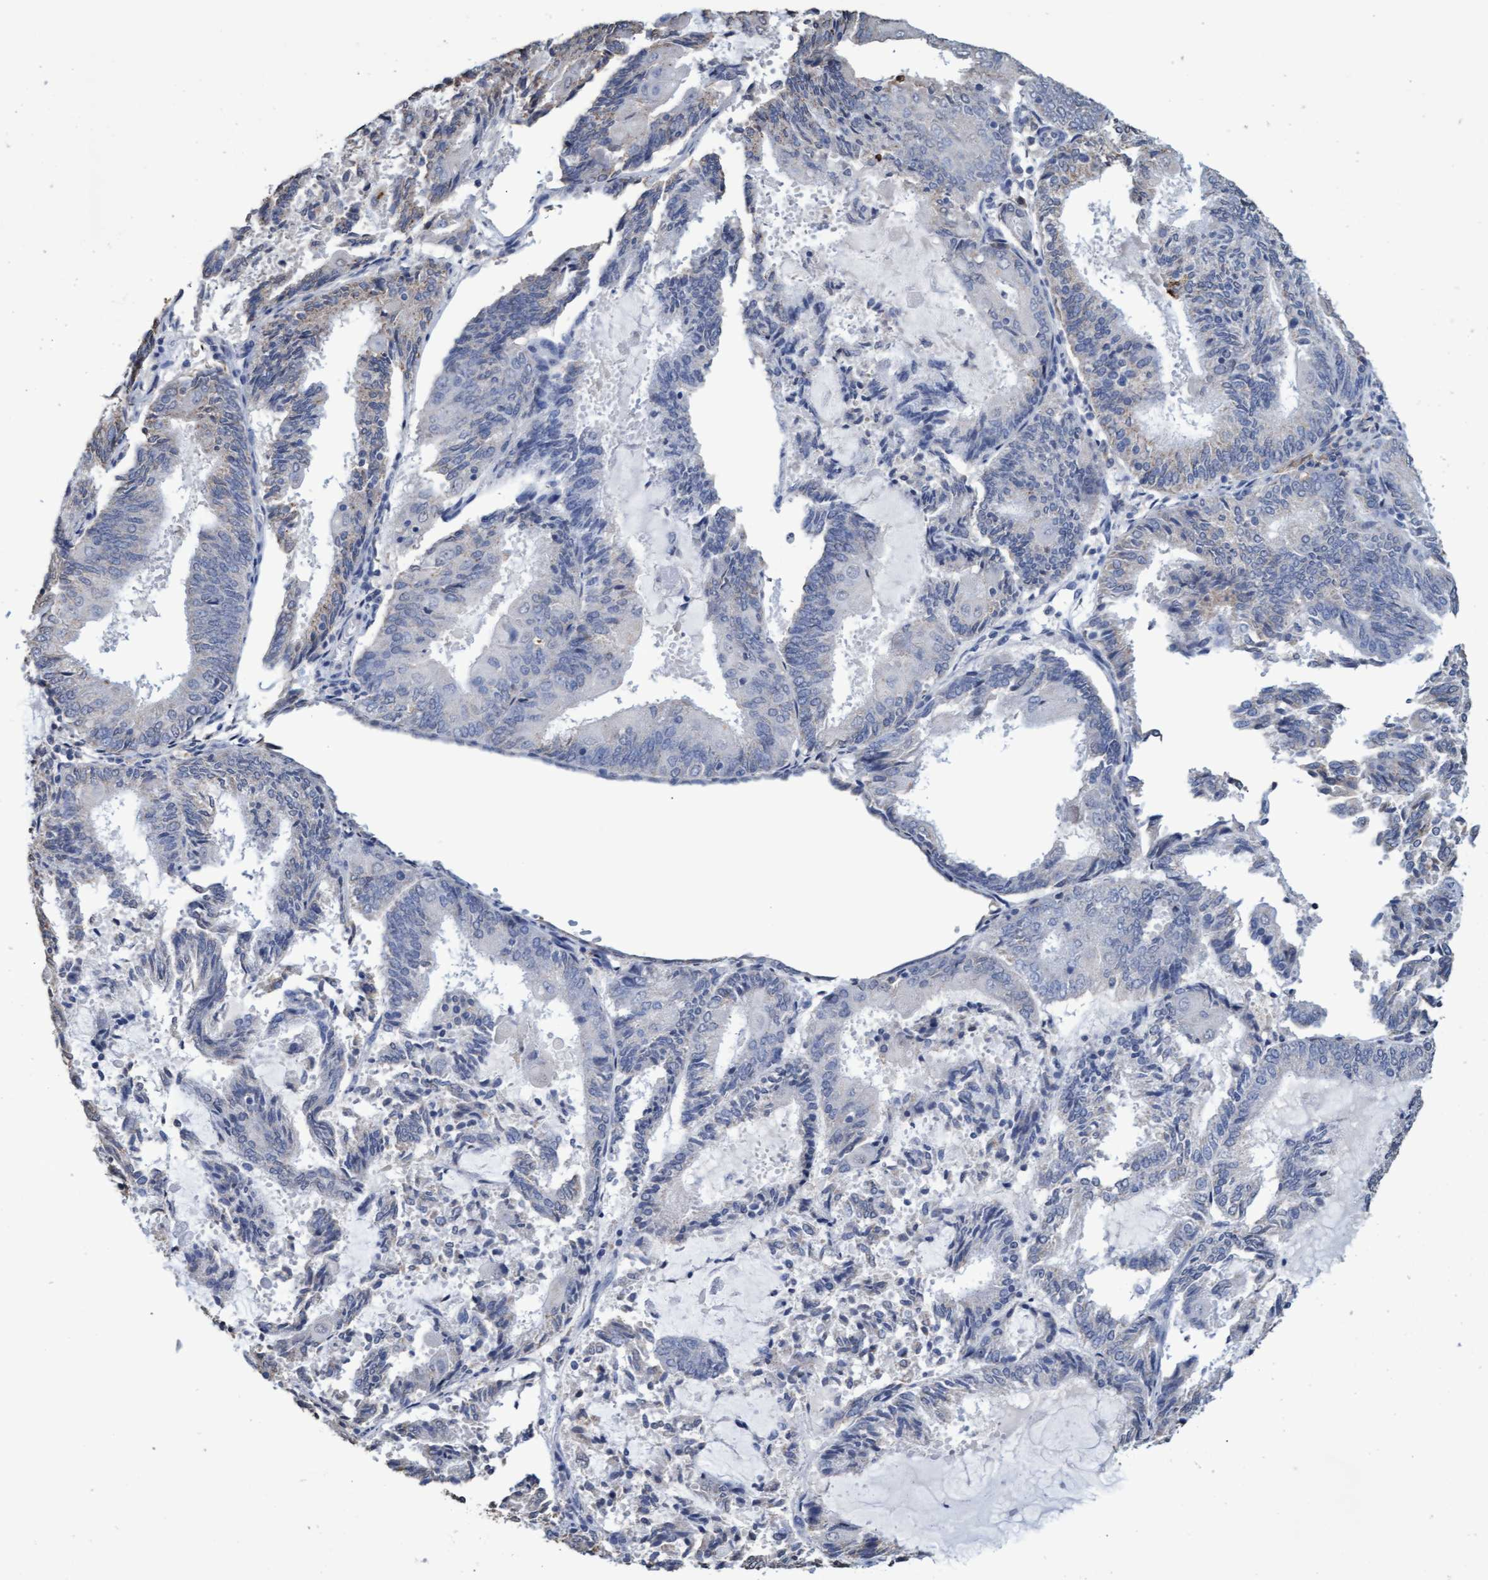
{"staining": {"intensity": "negative", "quantity": "none", "location": "none"}, "tissue": "endometrial cancer", "cell_type": "Tumor cells", "image_type": "cancer", "snomed": [{"axis": "morphology", "description": "Adenocarcinoma, NOS"}, {"axis": "topography", "description": "Endometrium"}], "caption": "This is a micrograph of immunohistochemistry (IHC) staining of endometrial cancer (adenocarcinoma), which shows no staining in tumor cells.", "gene": "GPR39", "patient": {"sex": "female", "age": 81}}